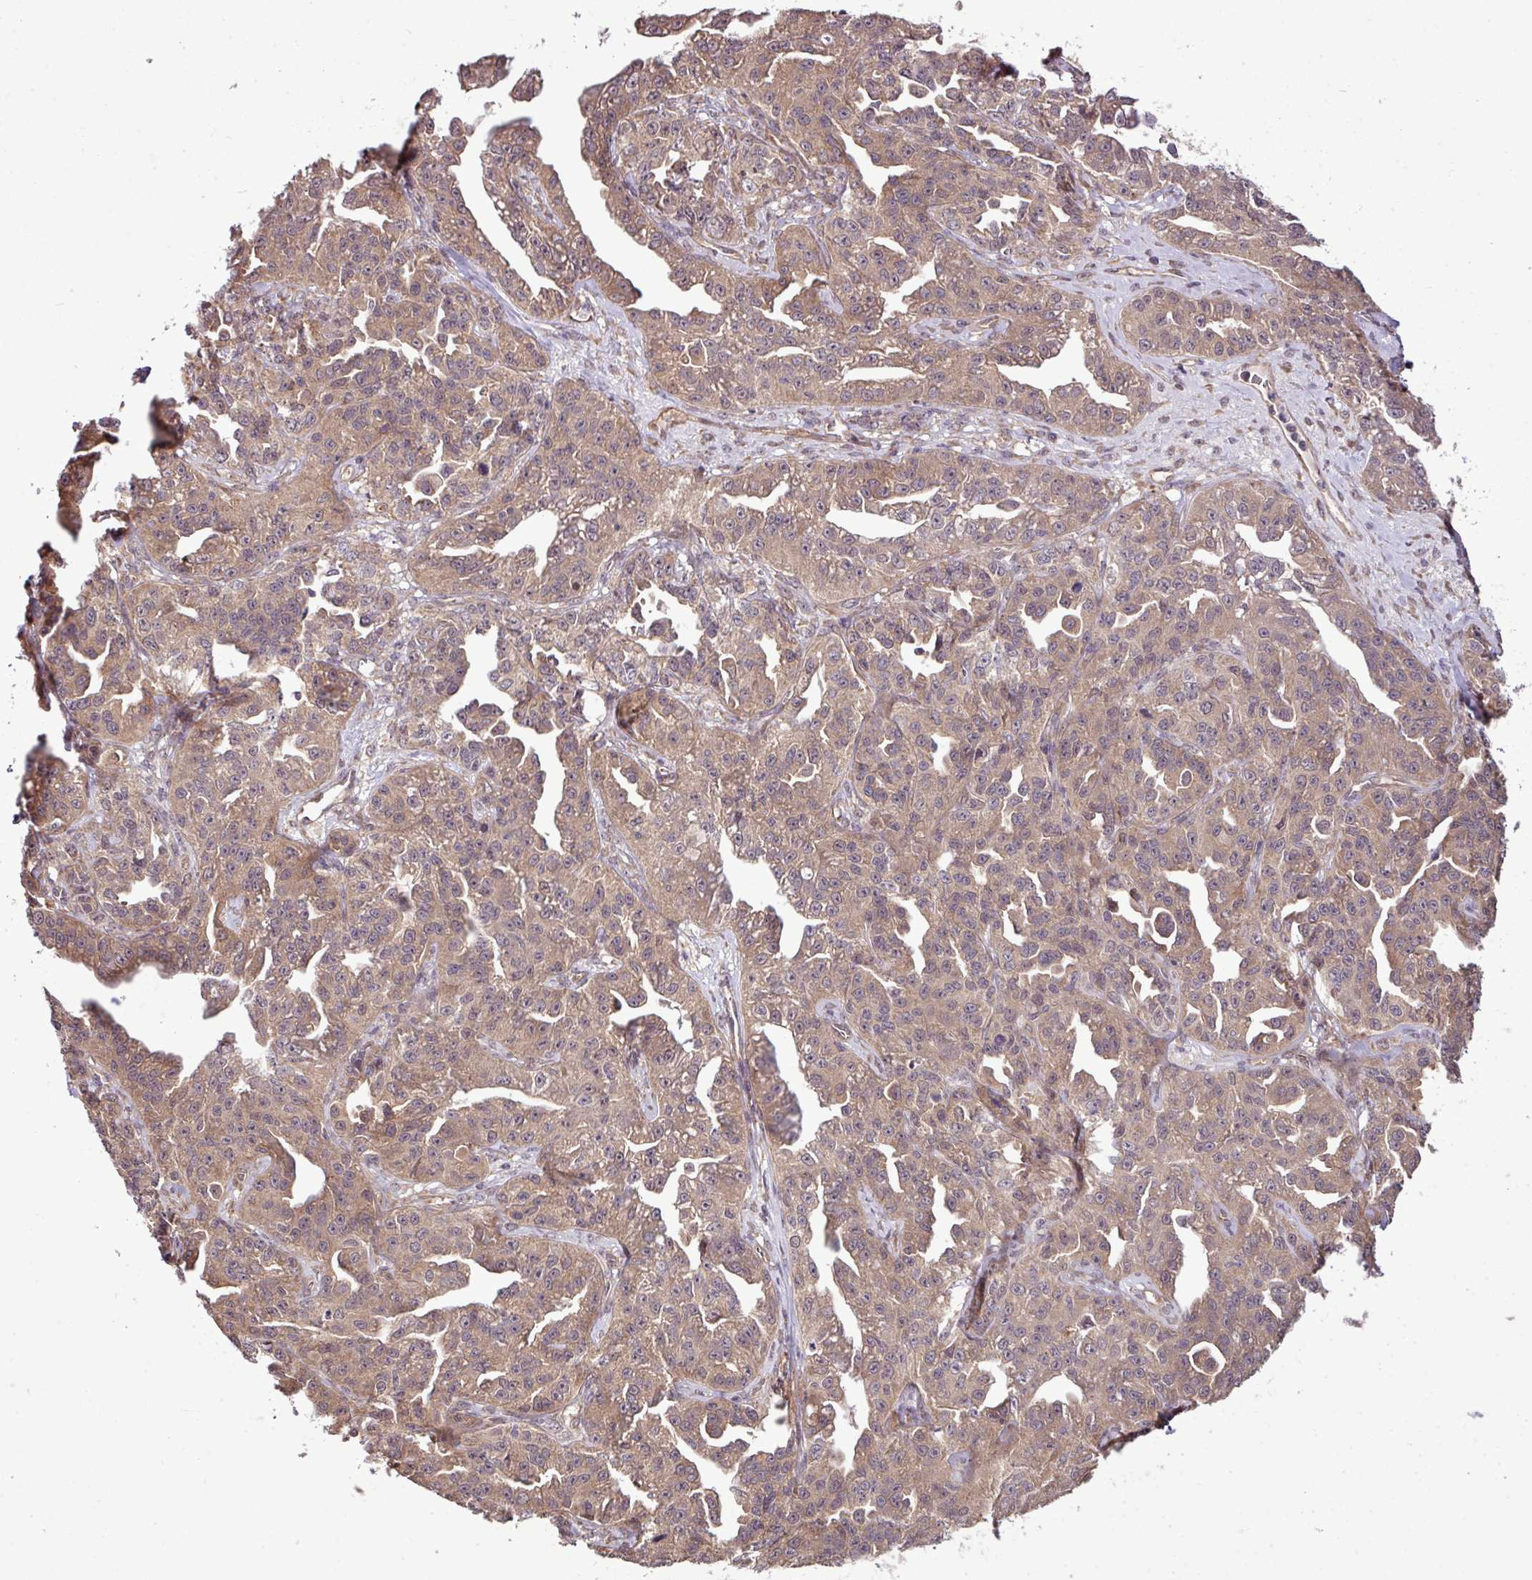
{"staining": {"intensity": "moderate", "quantity": ">75%", "location": "cytoplasmic/membranous"}, "tissue": "ovarian cancer", "cell_type": "Tumor cells", "image_type": "cancer", "snomed": [{"axis": "morphology", "description": "Cystadenocarcinoma, serous, NOS"}, {"axis": "topography", "description": "Ovary"}], "caption": "Protein expression analysis of human serous cystadenocarcinoma (ovarian) reveals moderate cytoplasmic/membranous expression in approximately >75% of tumor cells.", "gene": "XIAP", "patient": {"sex": "female", "age": 75}}